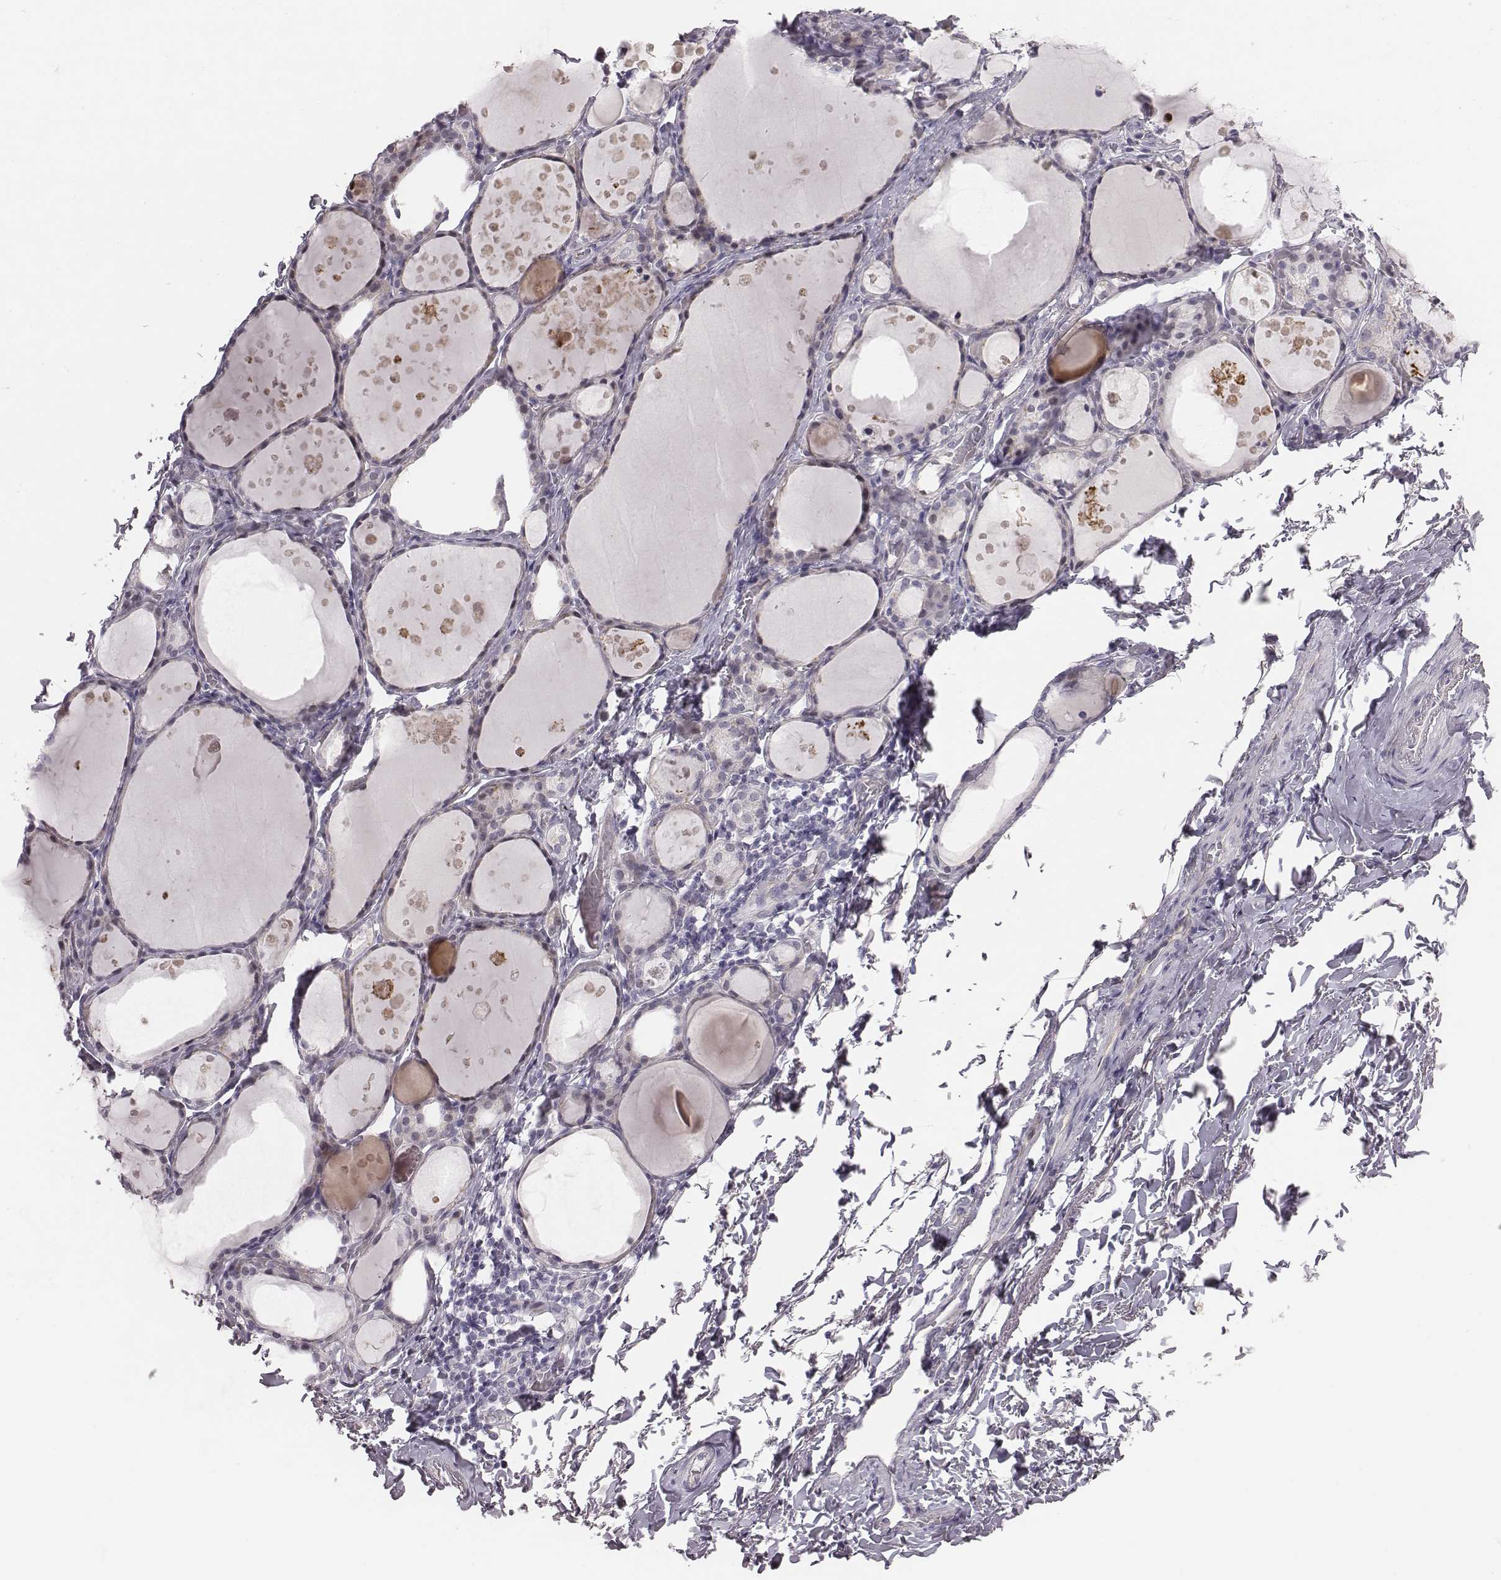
{"staining": {"intensity": "negative", "quantity": "none", "location": "none"}, "tissue": "thyroid gland", "cell_type": "Glandular cells", "image_type": "normal", "snomed": [{"axis": "morphology", "description": "Normal tissue, NOS"}, {"axis": "topography", "description": "Thyroid gland"}], "caption": "DAB immunohistochemical staining of normal thyroid gland exhibits no significant expression in glandular cells. The staining was performed using DAB to visualize the protein expression in brown, while the nuclei were stained in blue with hematoxylin (Magnification: 20x).", "gene": "CACNG4", "patient": {"sex": "male", "age": 68}}